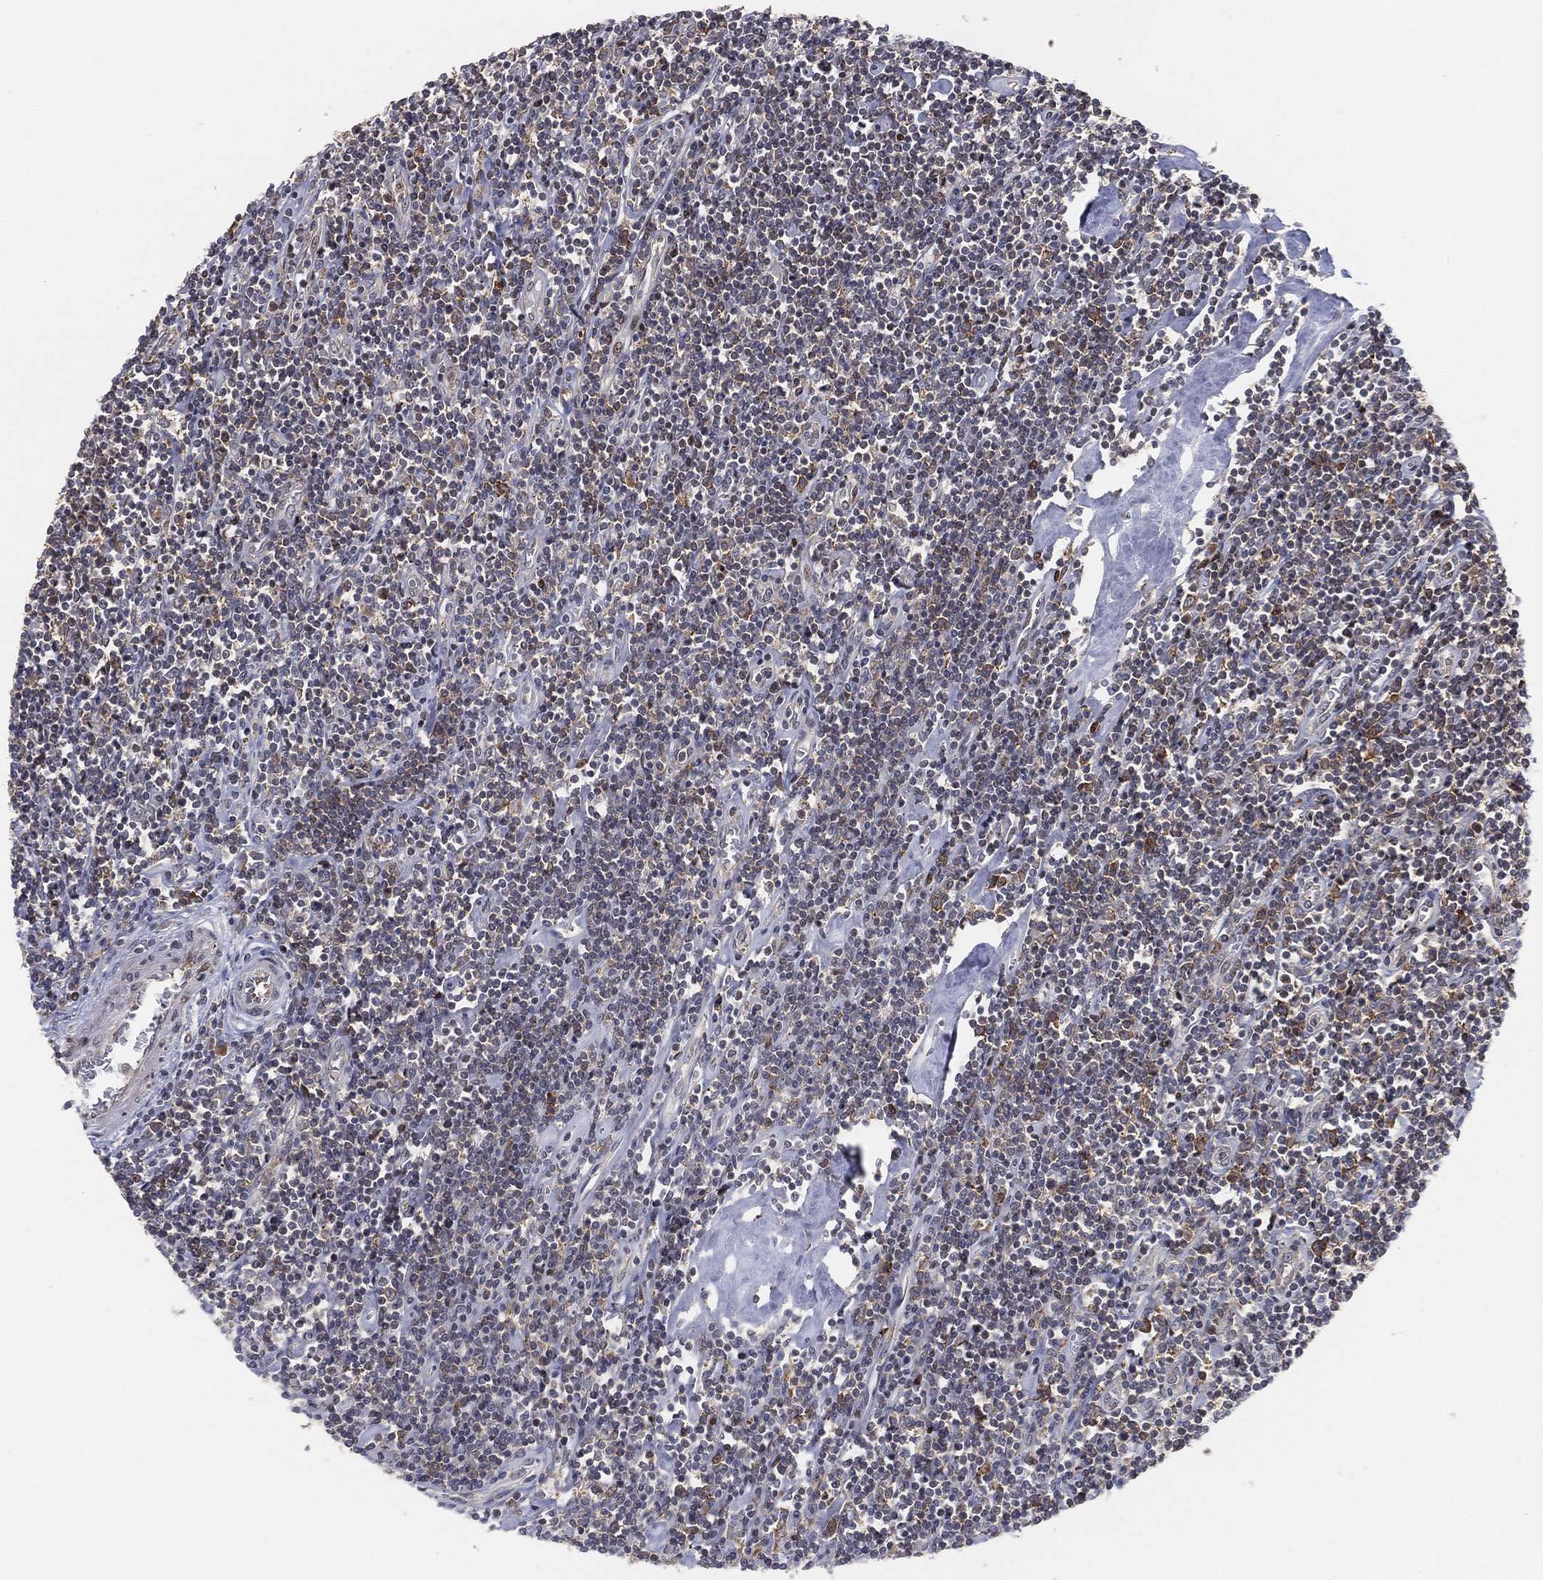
{"staining": {"intensity": "moderate", "quantity": "<25%", "location": "cytoplasmic/membranous"}, "tissue": "lymphoma", "cell_type": "Tumor cells", "image_type": "cancer", "snomed": [{"axis": "morphology", "description": "Hodgkin's disease, NOS"}, {"axis": "topography", "description": "Lymph node"}], "caption": "DAB (3,3'-diaminobenzidine) immunohistochemical staining of human lymphoma shows moderate cytoplasmic/membranous protein staining in about <25% of tumor cells.", "gene": "TMTC4", "patient": {"sex": "male", "age": 40}}